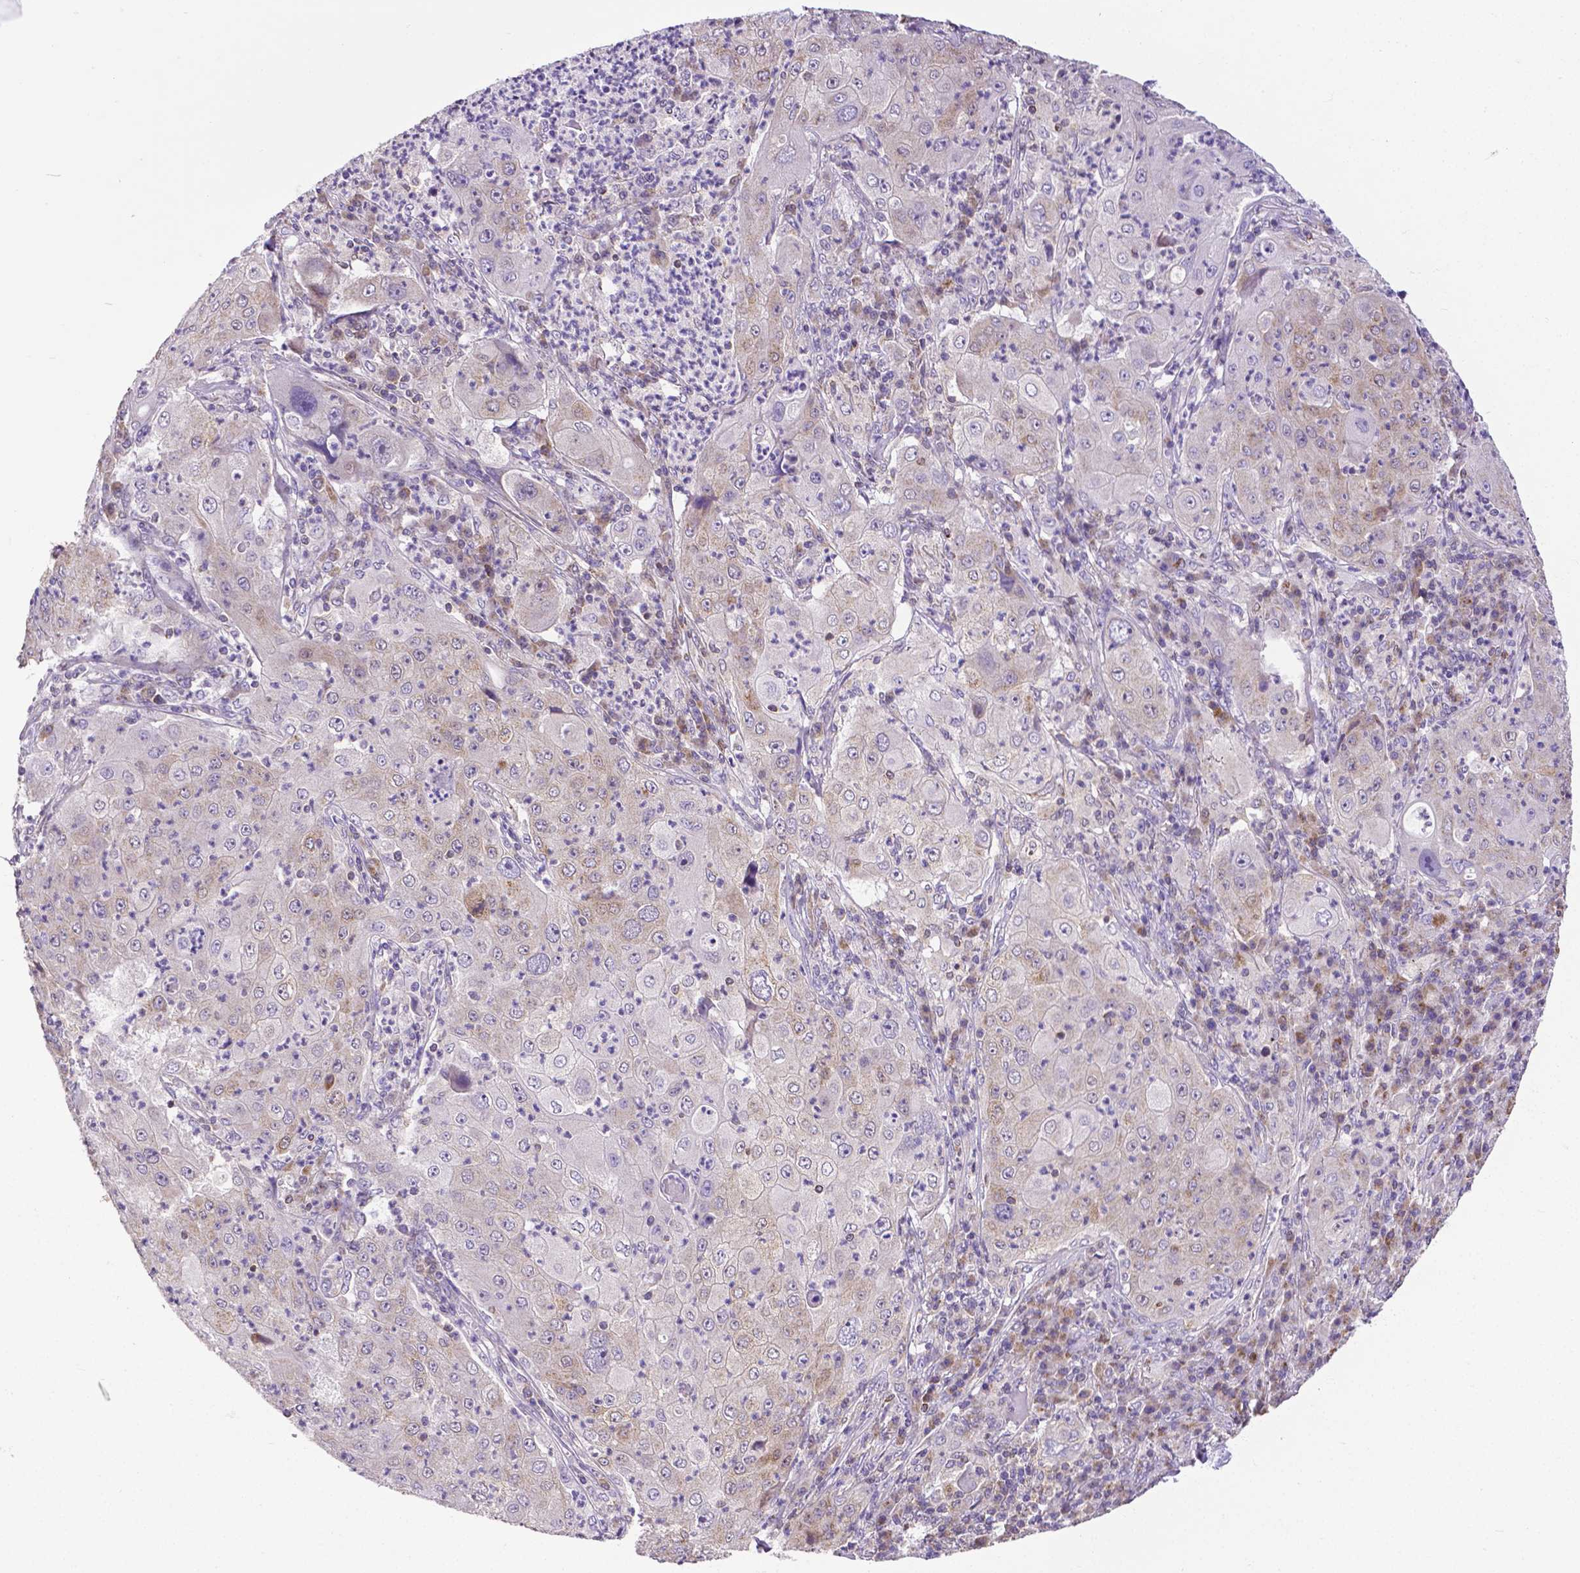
{"staining": {"intensity": "weak", "quantity": "<25%", "location": "cytoplasmic/membranous"}, "tissue": "lung cancer", "cell_type": "Tumor cells", "image_type": "cancer", "snomed": [{"axis": "morphology", "description": "Squamous cell carcinoma, NOS"}, {"axis": "topography", "description": "Lung"}], "caption": "This histopathology image is of lung cancer (squamous cell carcinoma) stained with immunohistochemistry to label a protein in brown with the nuclei are counter-stained blue. There is no expression in tumor cells. The staining is performed using DAB (3,3'-diaminobenzidine) brown chromogen with nuclei counter-stained in using hematoxylin.", "gene": "MCL1", "patient": {"sex": "female", "age": 59}}